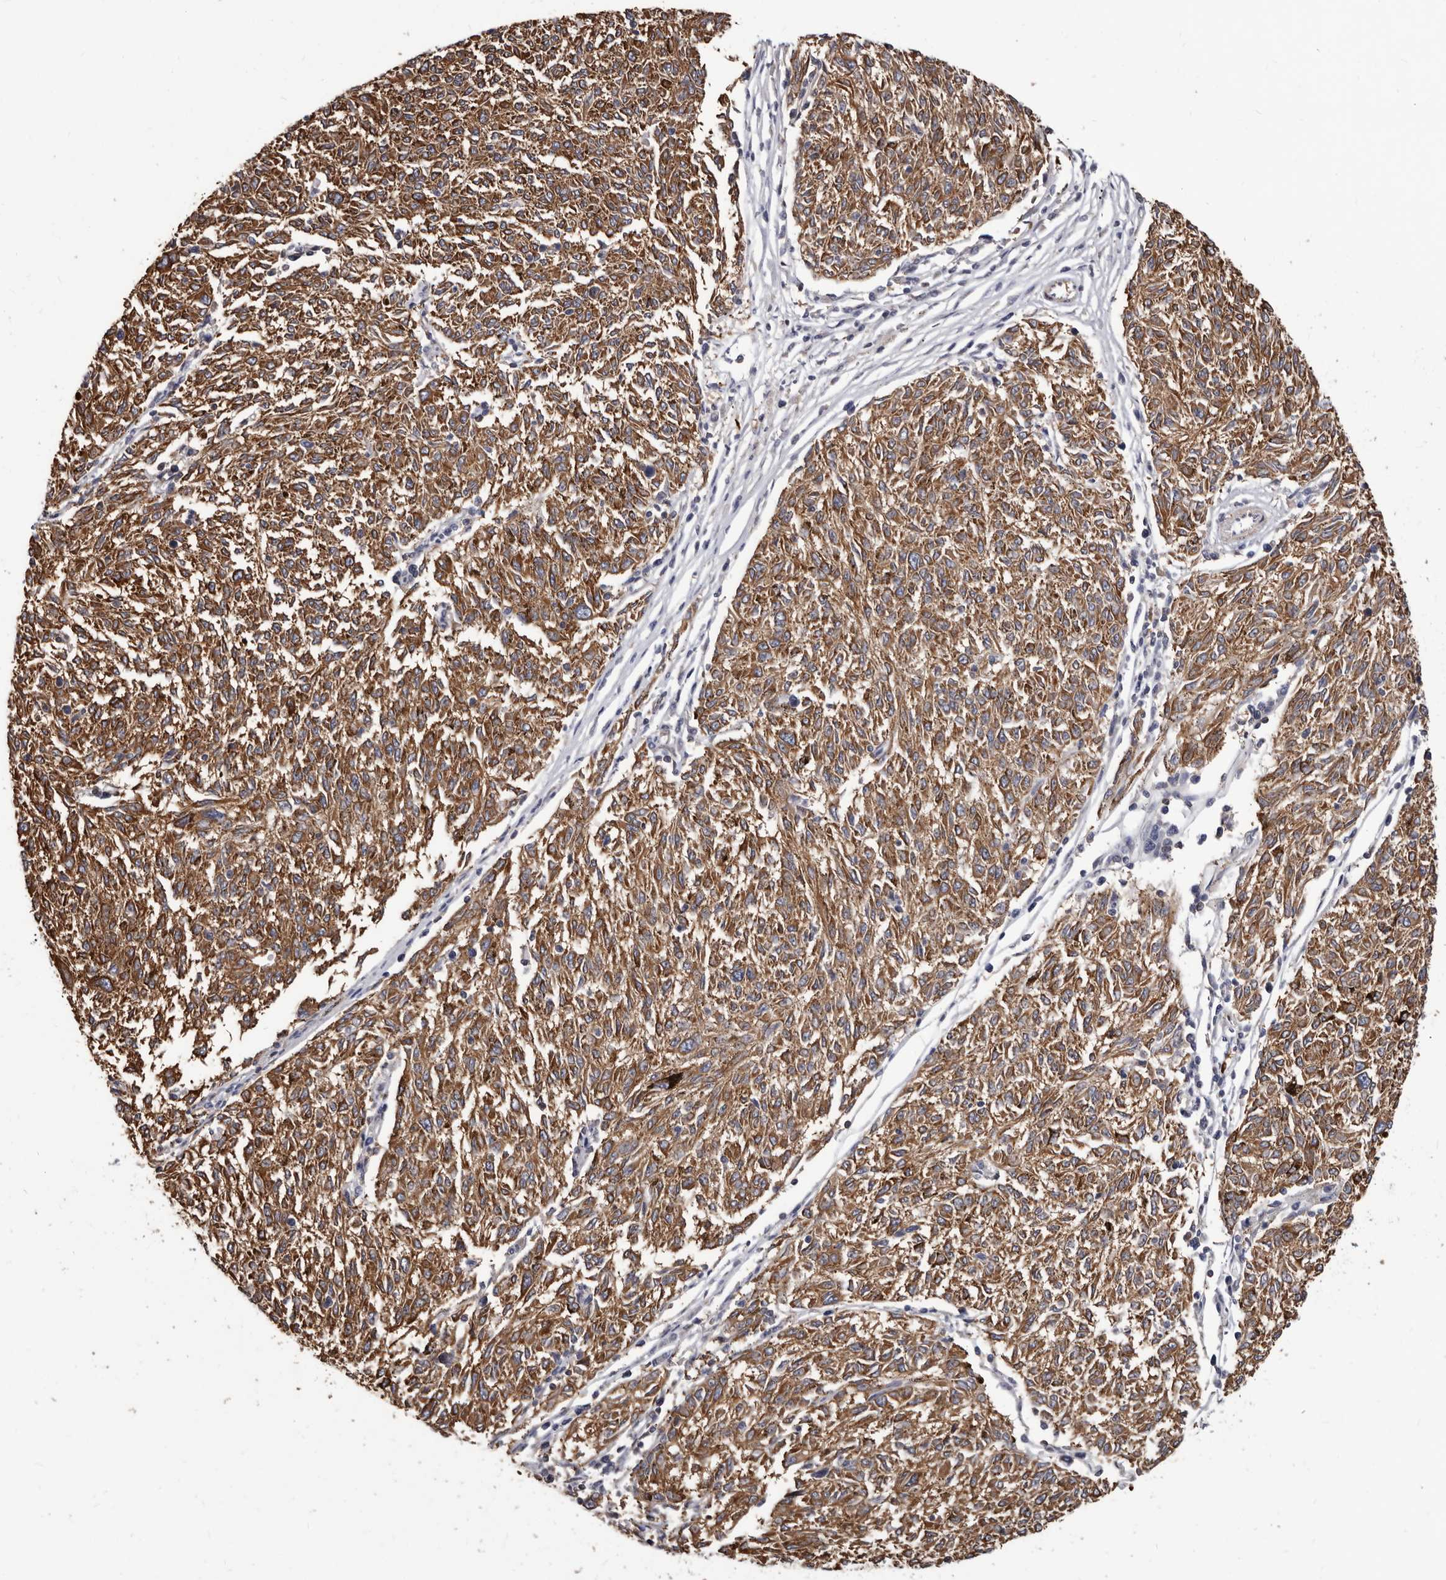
{"staining": {"intensity": "strong", "quantity": ">75%", "location": "cytoplasmic/membranous"}, "tissue": "melanoma", "cell_type": "Tumor cells", "image_type": "cancer", "snomed": [{"axis": "morphology", "description": "Malignant melanoma, NOS"}, {"axis": "topography", "description": "Skin"}], "caption": "DAB immunohistochemical staining of malignant melanoma shows strong cytoplasmic/membranous protein positivity in about >75% of tumor cells. (DAB IHC with brightfield microscopy, high magnification).", "gene": "NIBAN1", "patient": {"sex": "female", "age": 72}}